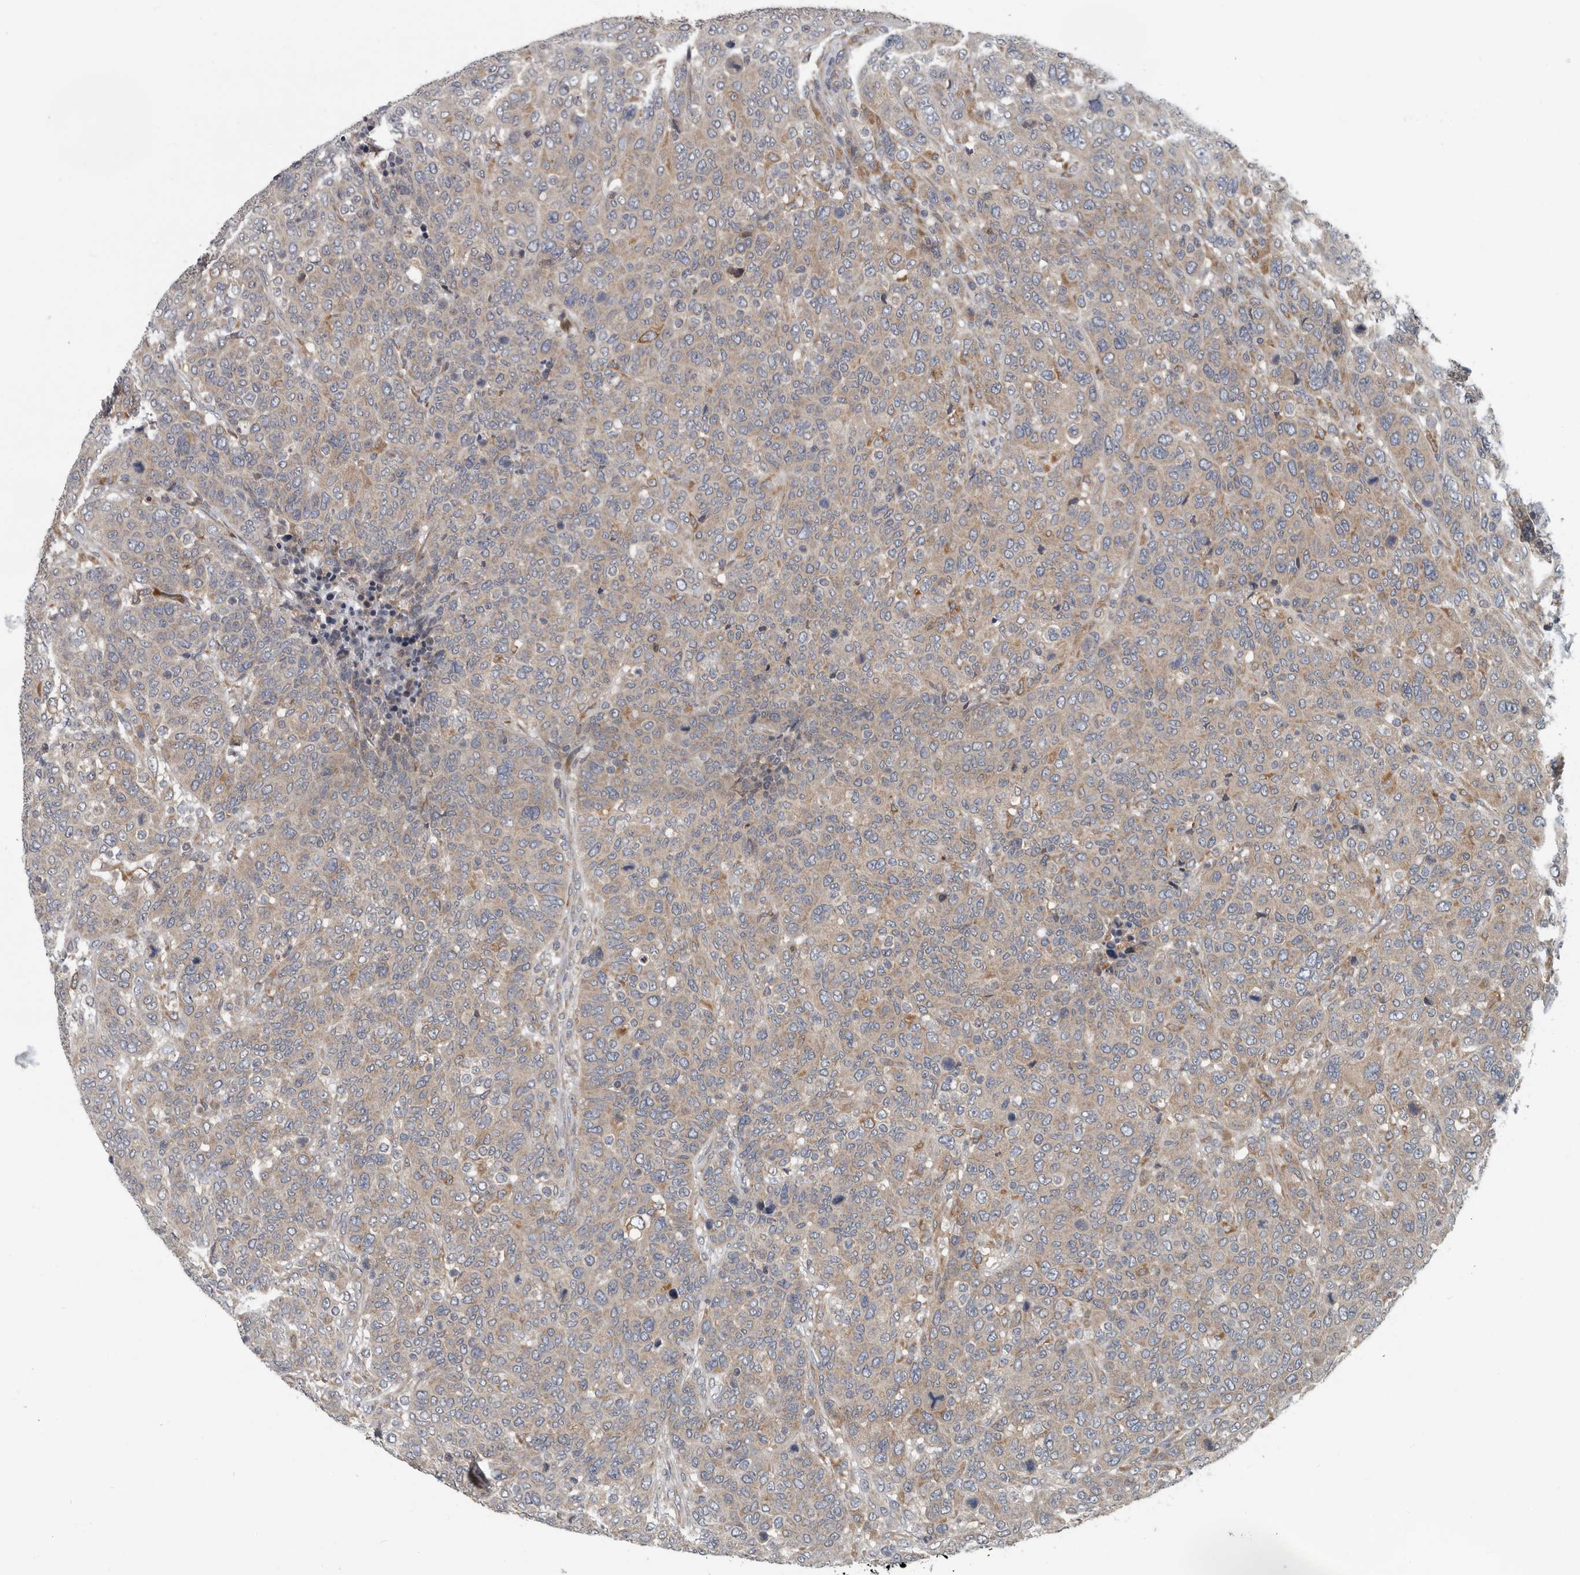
{"staining": {"intensity": "moderate", "quantity": "<25%", "location": "cytoplasmic/membranous"}, "tissue": "breast cancer", "cell_type": "Tumor cells", "image_type": "cancer", "snomed": [{"axis": "morphology", "description": "Duct carcinoma"}, {"axis": "topography", "description": "Breast"}], "caption": "A photomicrograph of human breast intraductal carcinoma stained for a protein reveals moderate cytoplasmic/membranous brown staining in tumor cells.", "gene": "TMEM199", "patient": {"sex": "female", "age": 37}}